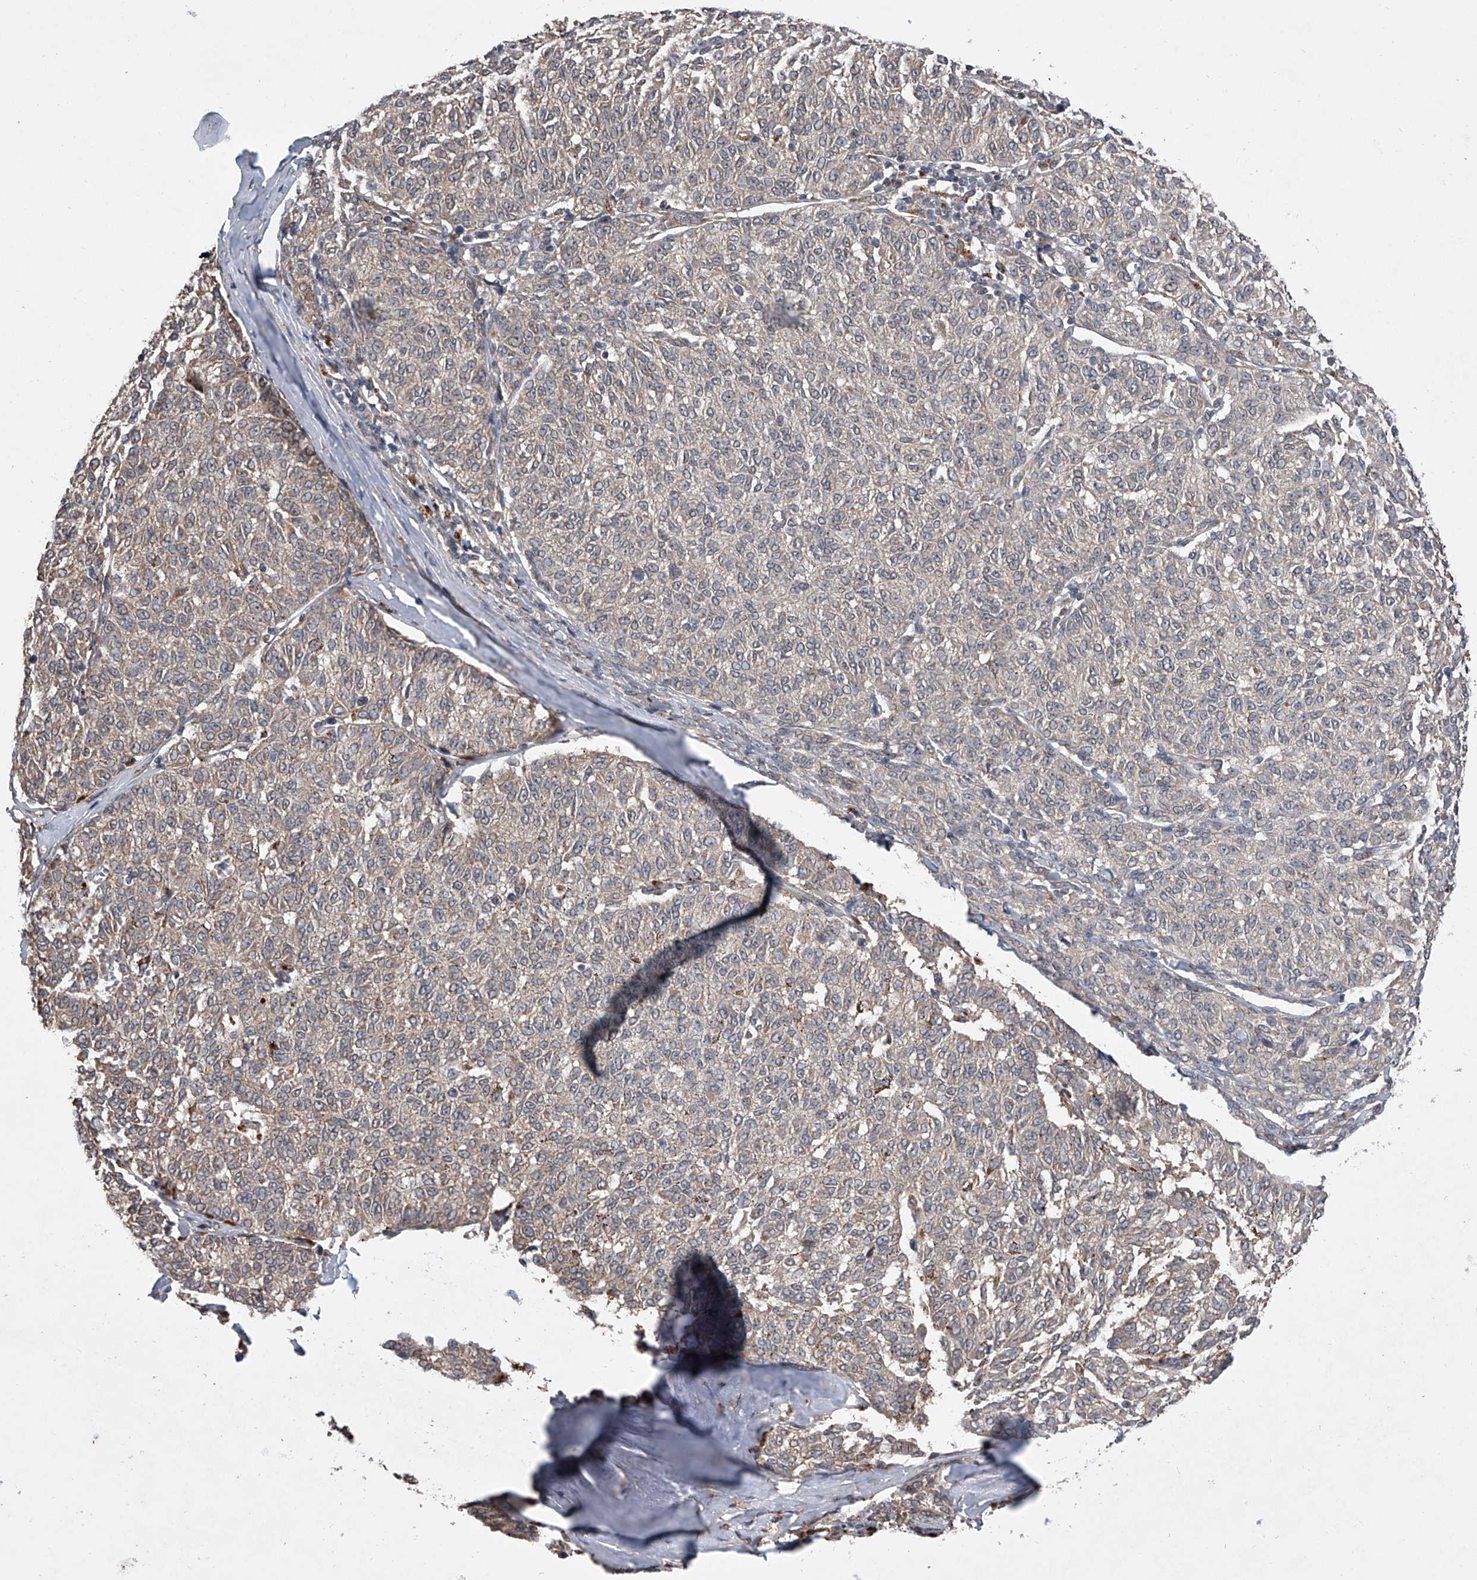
{"staining": {"intensity": "negative", "quantity": "none", "location": "none"}, "tissue": "melanoma", "cell_type": "Tumor cells", "image_type": "cancer", "snomed": [{"axis": "morphology", "description": "Malignant melanoma, NOS"}, {"axis": "topography", "description": "Skin"}], "caption": "The immunohistochemistry micrograph has no significant positivity in tumor cells of melanoma tissue.", "gene": "GEMIN8", "patient": {"sex": "female", "age": 72}}